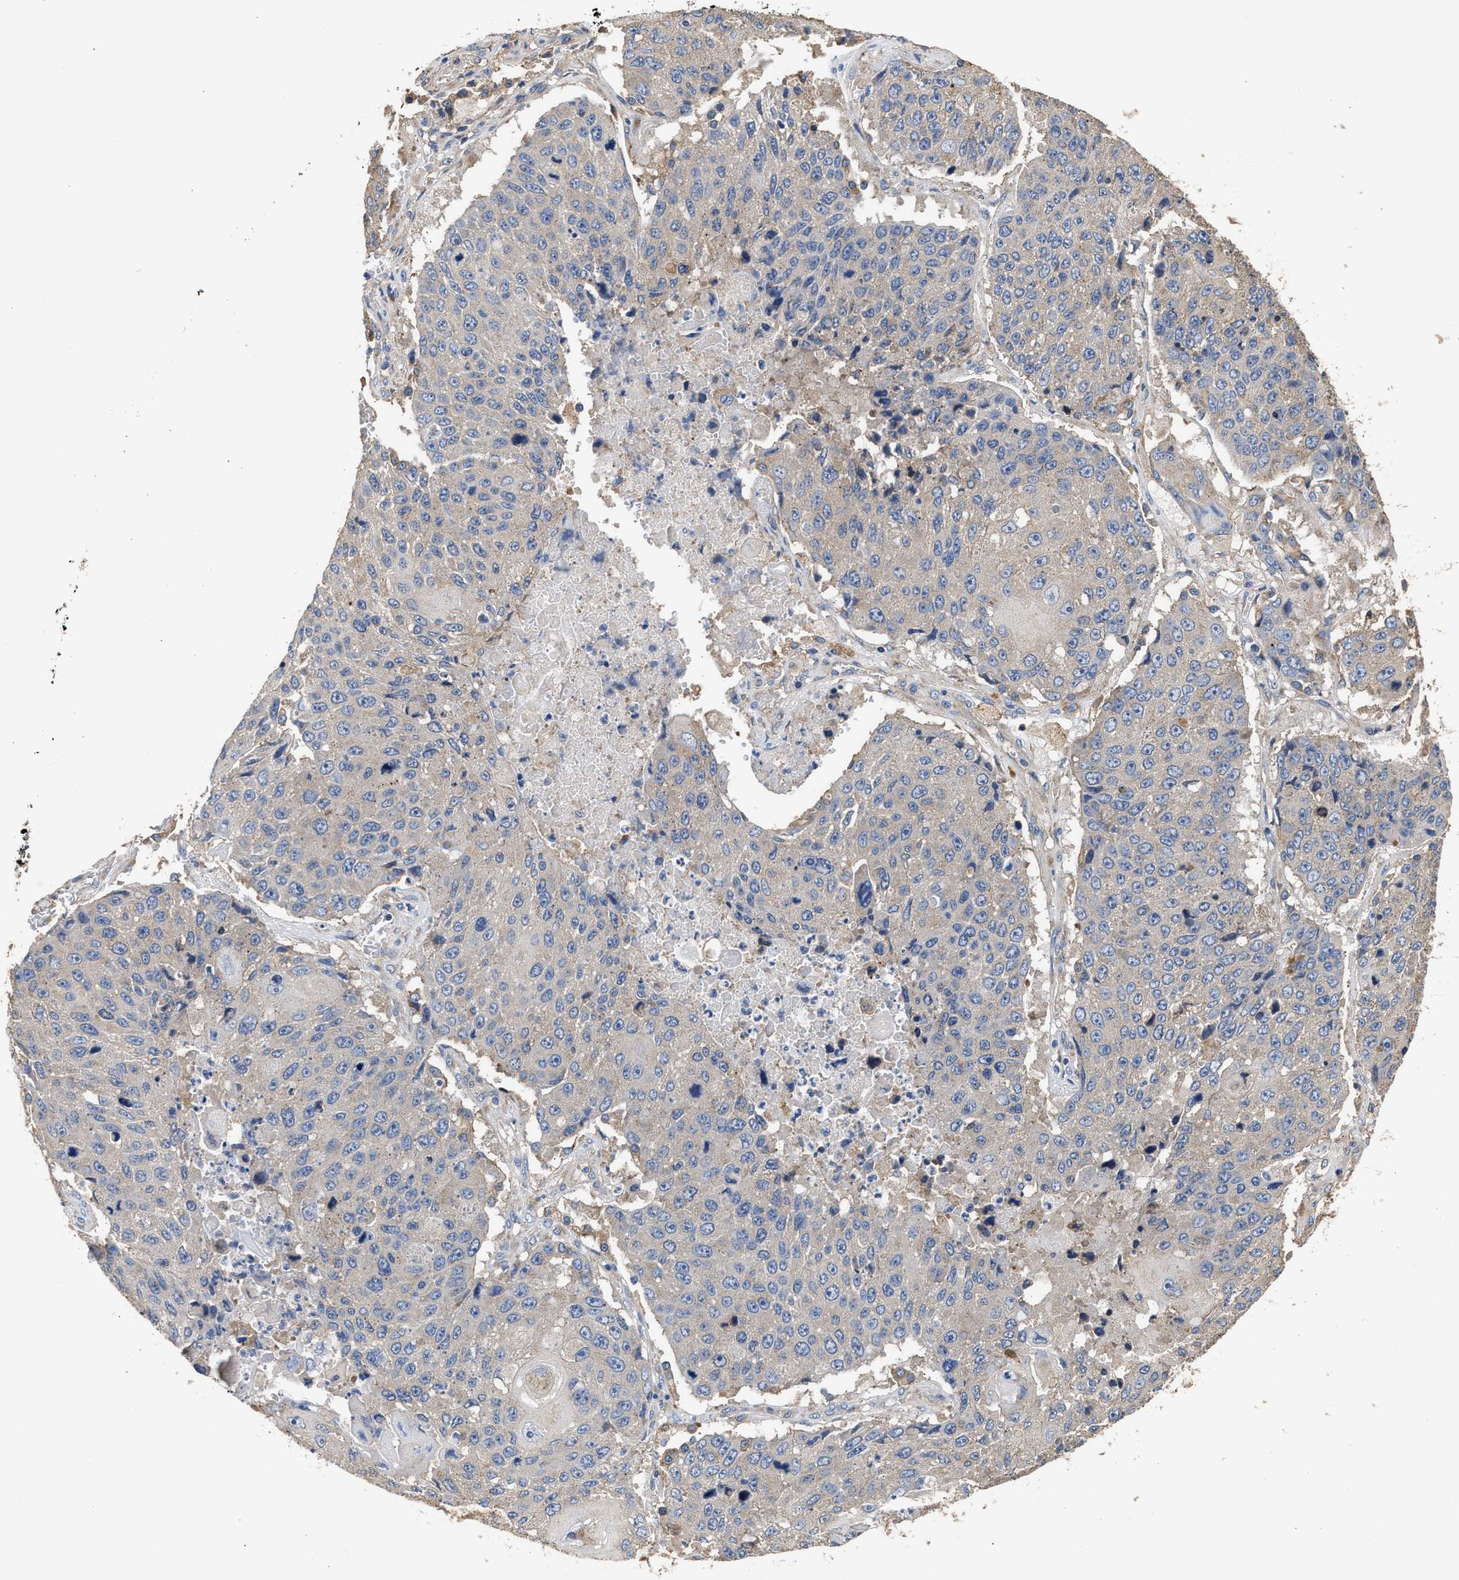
{"staining": {"intensity": "negative", "quantity": "none", "location": "none"}, "tissue": "lung cancer", "cell_type": "Tumor cells", "image_type": "cancer", "snomed": [{"axis": "morphology", "description": "Squamous cell carcinoma, NOS"}, {"axis": "topography", "description": "Lung"}], "caption": "An IHC image of lung cancer (squamous cell carcinoma) is shown. There is no staining in tumor cells of lung cancer (squamous cell carcinoma).", "gene": "KLB", "patient": {"sex": "male", "age": 61}}